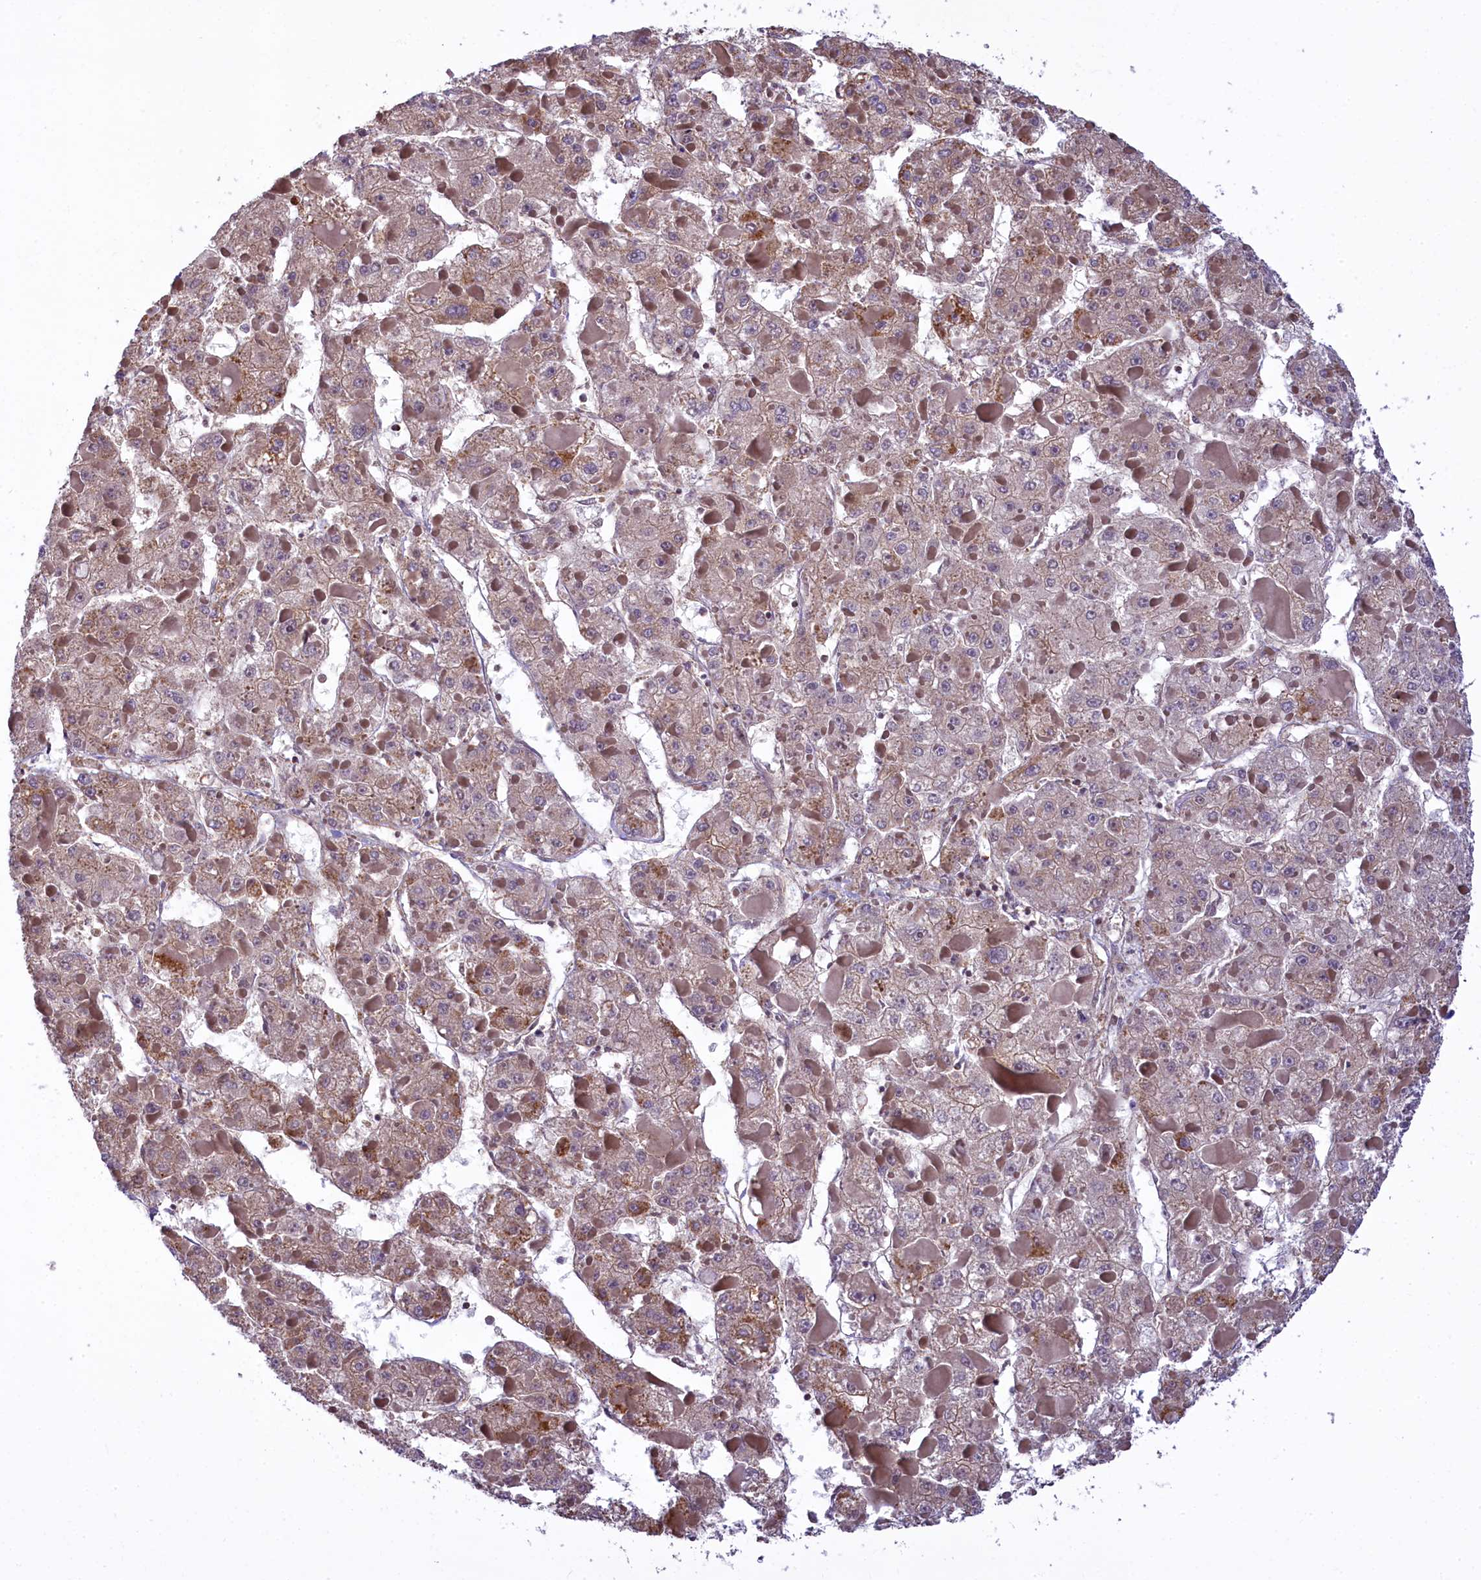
{"staining": {"intensity": "weak", "quantity": "<25%", "location": "cytoplasmic/membranous"}, "tissue": "liver cancer", "cell_type": "Tumor cells", "image_type": "cancer", "snomed": [{"axis": "morphology", "description": "Carcinoma, Hepatocellular, NOS"}, {"axis": "topography", "description": "Liver"}], "caption": "The micrograph displays no staining of tumor cells in liver cancer (hepatocellular carcinoma).", "gene": "CARD8", "patient": {"sex": "female", "age": 73}}